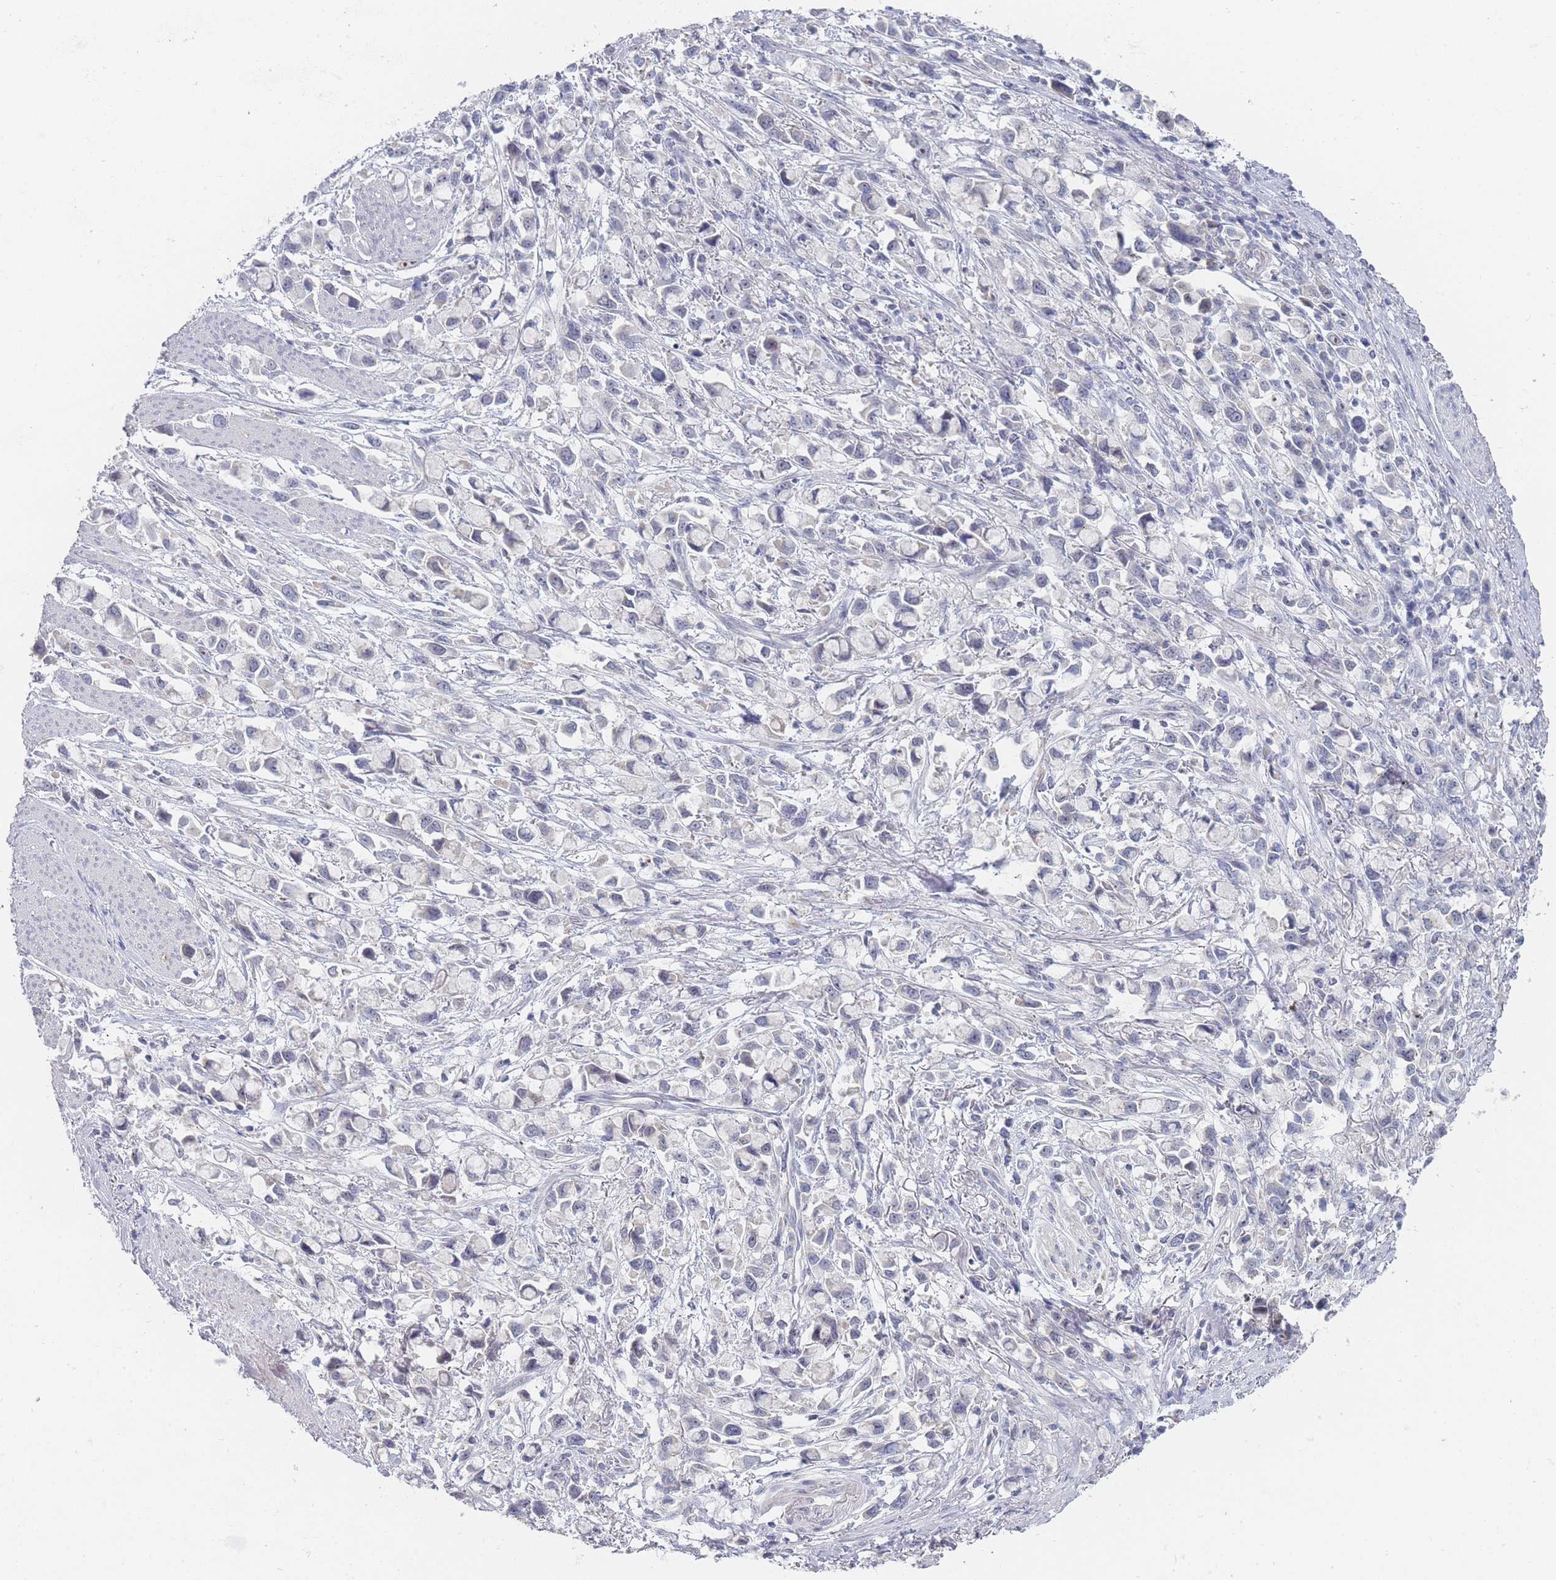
{"staining": {"intensity": "negative", "quantity": "none", "location": "none"}, "tissue": "stomach cancer", "cell_type": "Tumor cells", "image_type": "cancer", "snomed": [{"axis": "morphology", "description": "Adenocarcinoma, NOS"}, {"axis": "topography", "description": "Stomach"}], "caption": "This micrograph is of stomach cancer (adenocarcinoma) stained with IHC to label a protein in brown with the nuclei are counter-stained blue. There is no staining in tumor cells.", "gene": "RNF8", "patient": {"sex": "female", "age": 81}}